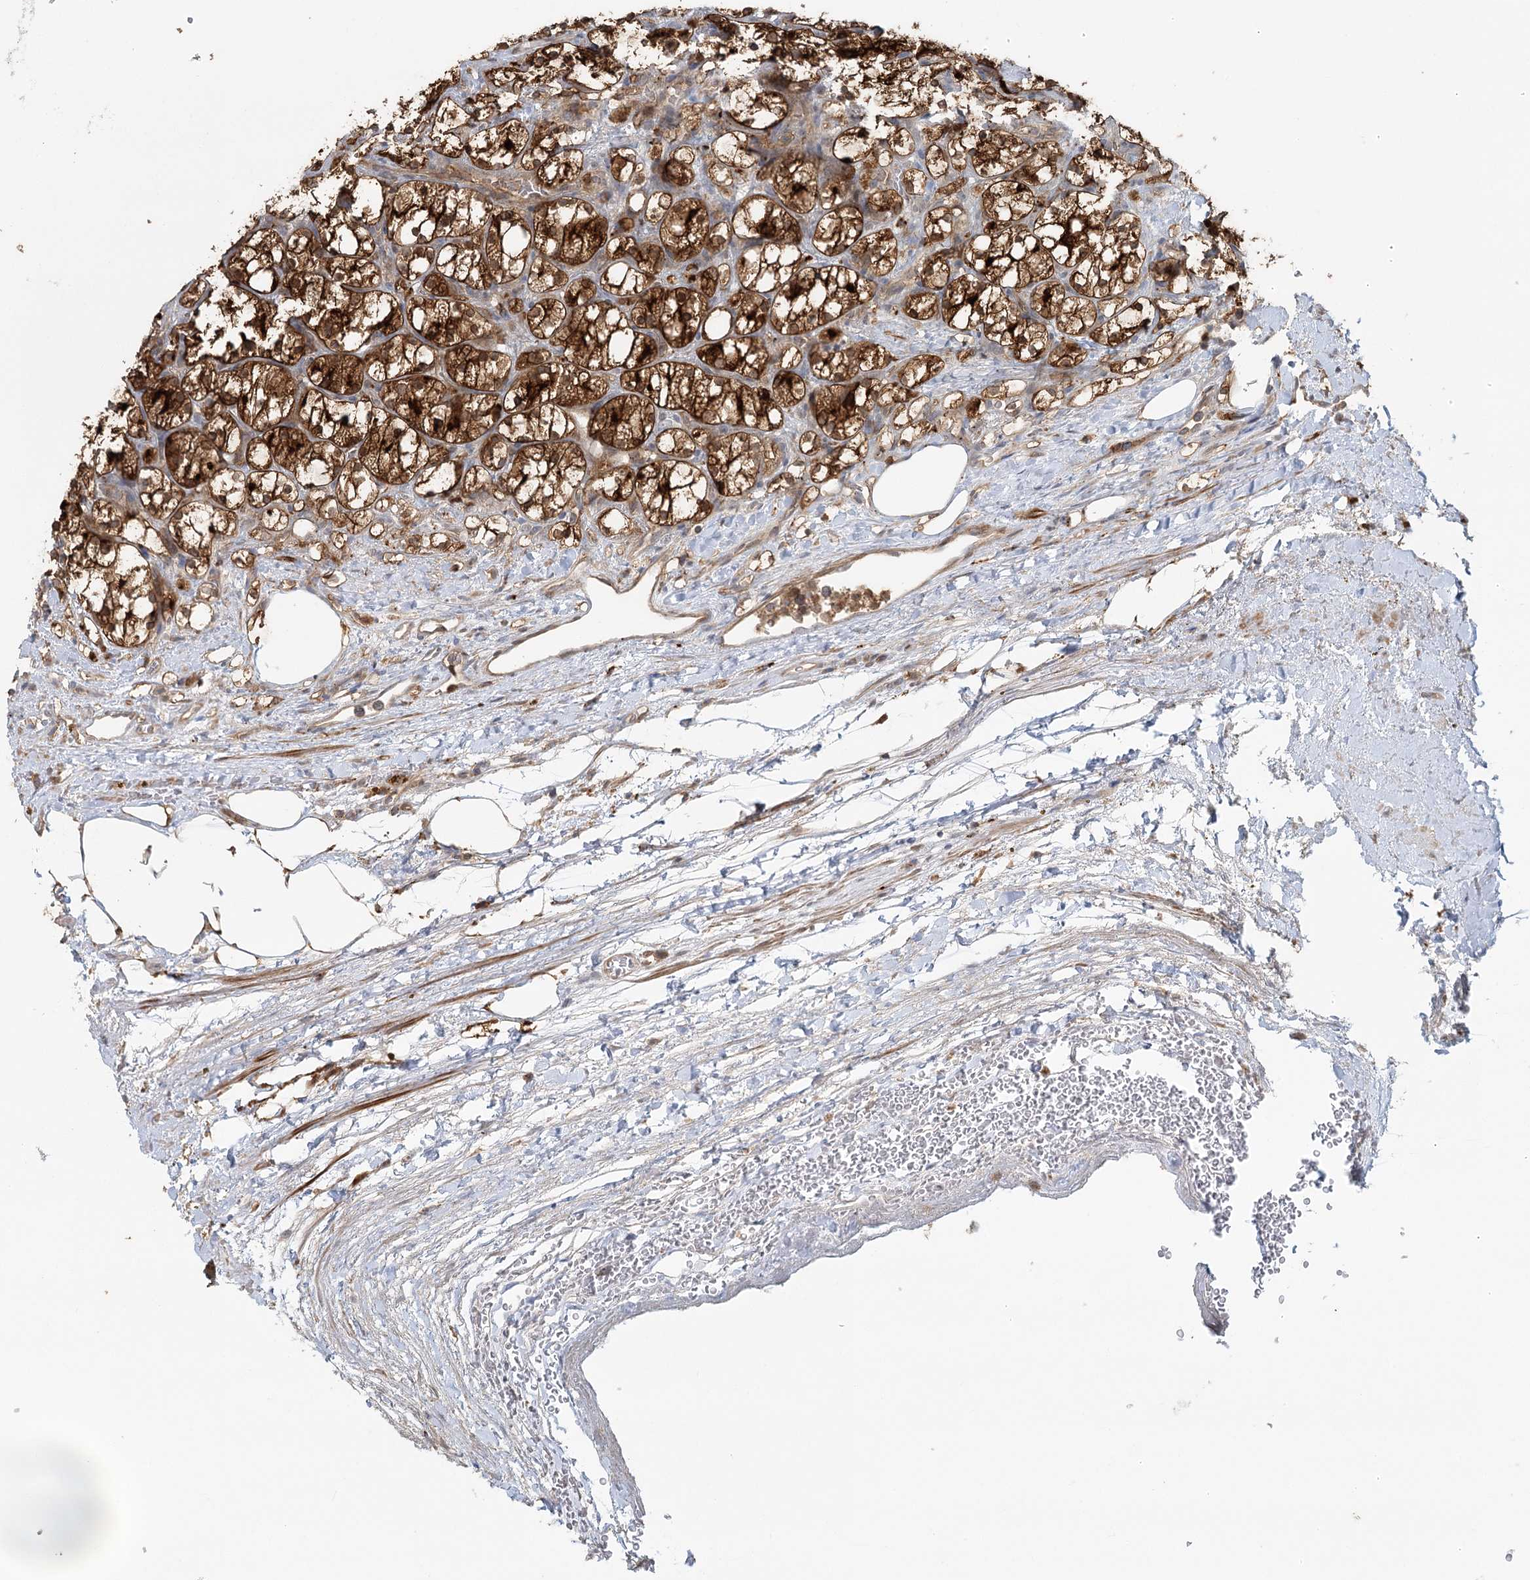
{"staining": {"intensity": "strong", "quantity": ">75%", "location": "cytoplasmic/membranous"}, "tissue": "renal cancer", "cell_type": "Tumor cells", "image_type": "cancer", "snomed": [{"axis": "morphology", "description": "Adenocarcinoma, NOS"}, {"axis": "topography", "description": "Kidney"}], "caption": "IHC image of neoplastic tissue: renal cancer (adenocarcinoma) stained using immunohistochemistry (IHC) reveals high levels of strong protein expression localized specifically in the cytoplasmic/membranous of tumor cells, appearing as a cytoplasmic/membranous brown color.", "gene": "GBE1", "patient": {"sex": "female", "age": 69}}